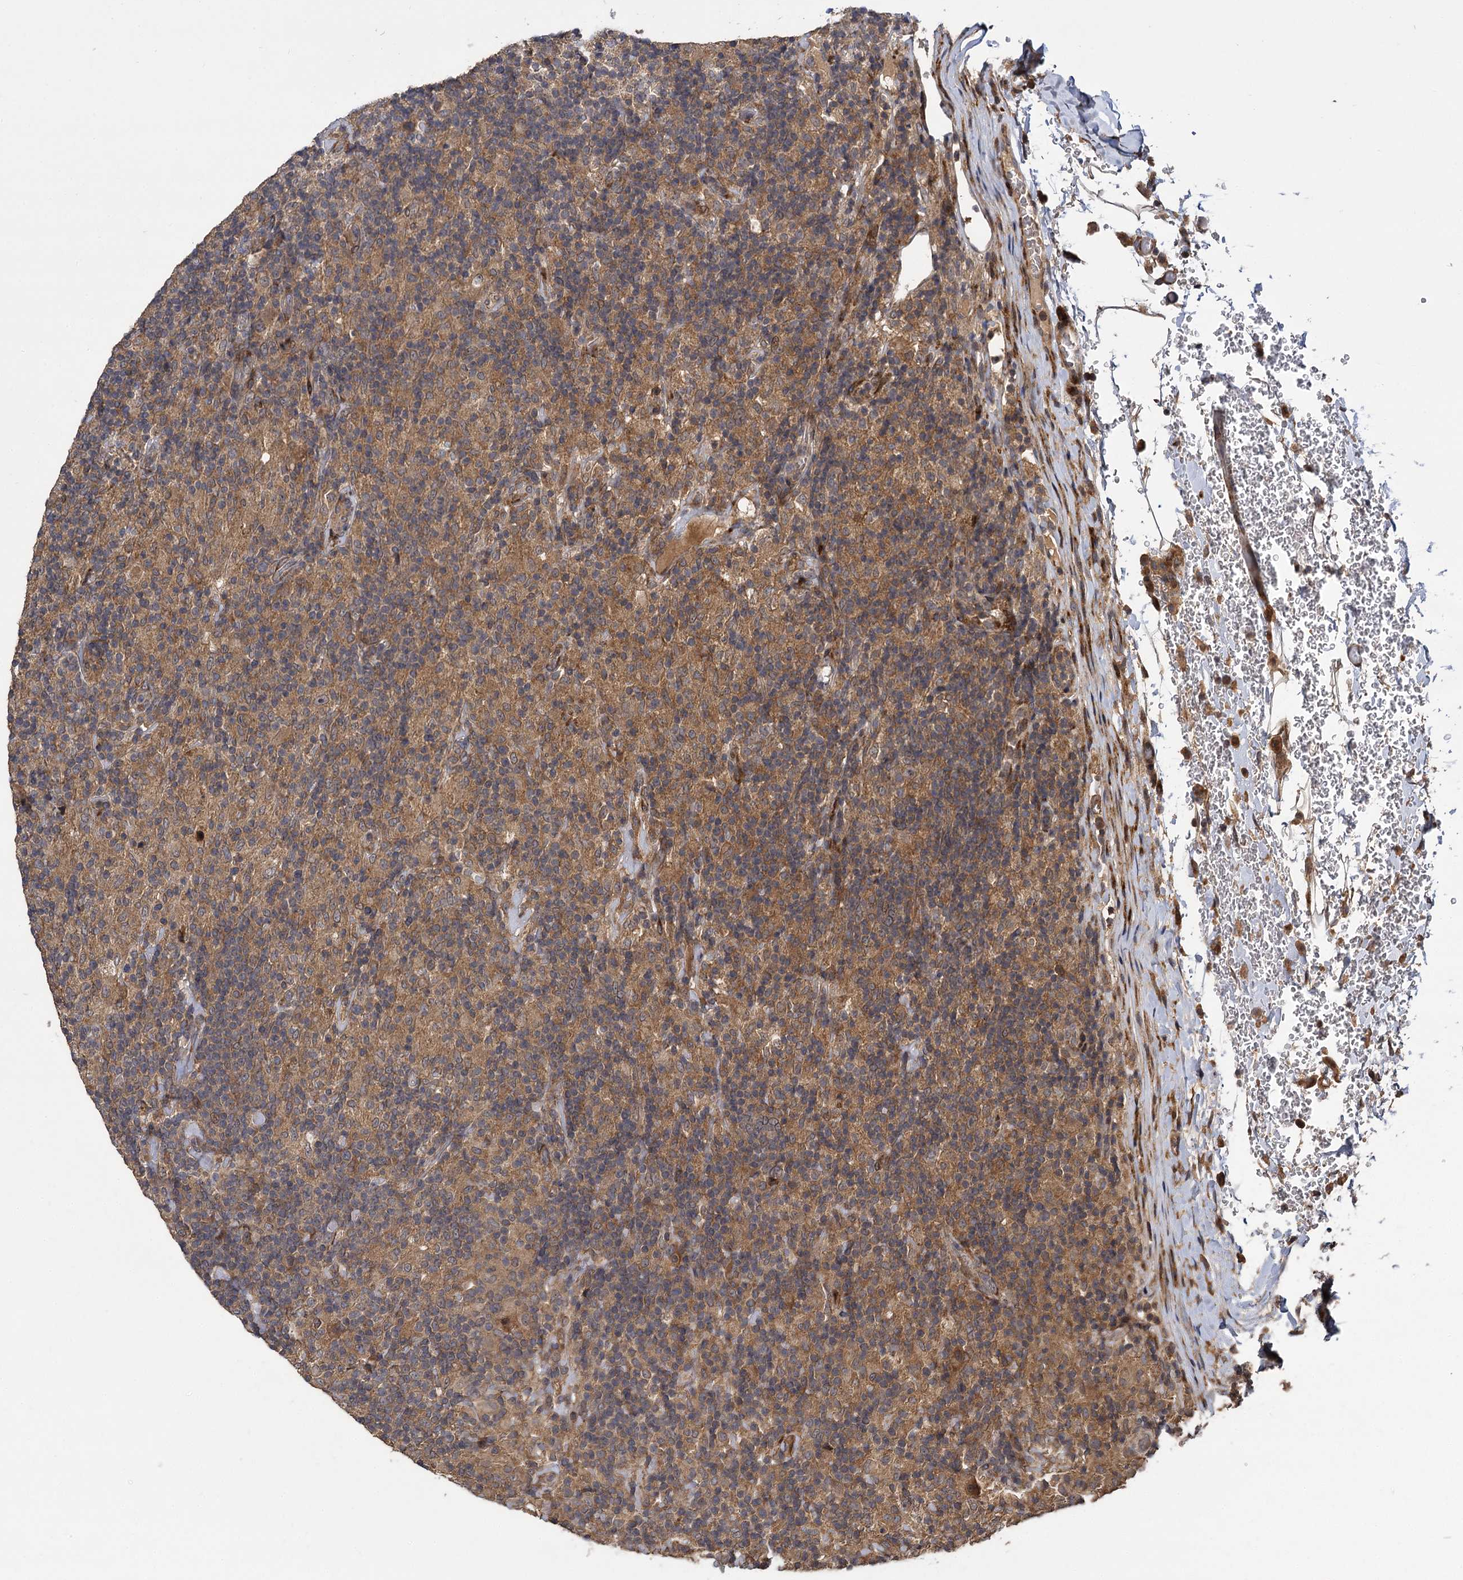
{"staining": {"intensity": "weak", "quantity": ">75%", "location": "cytoplasmic/membranous"}, "tissue": "lymphoma", "cell_type": "Tumor cells", "image_type": "cancer", "snomed": [{"axis": "morphology", "description": "Hodgkin's disease, NOS"}, {"axis": "topography", "description": "Lymph node"}], "caption": "DAB immunohistochemical staining of lymphoma displays weak cytoplasmic/membranous protein expression in approximately >75% of tumor cells. Using DAB (brown) and hematoxylin (blue) stains, captured at high magnification using brightfield microscopy.", "gene": "INPPL1", "patient": {"sex": "male", "age": 70}}